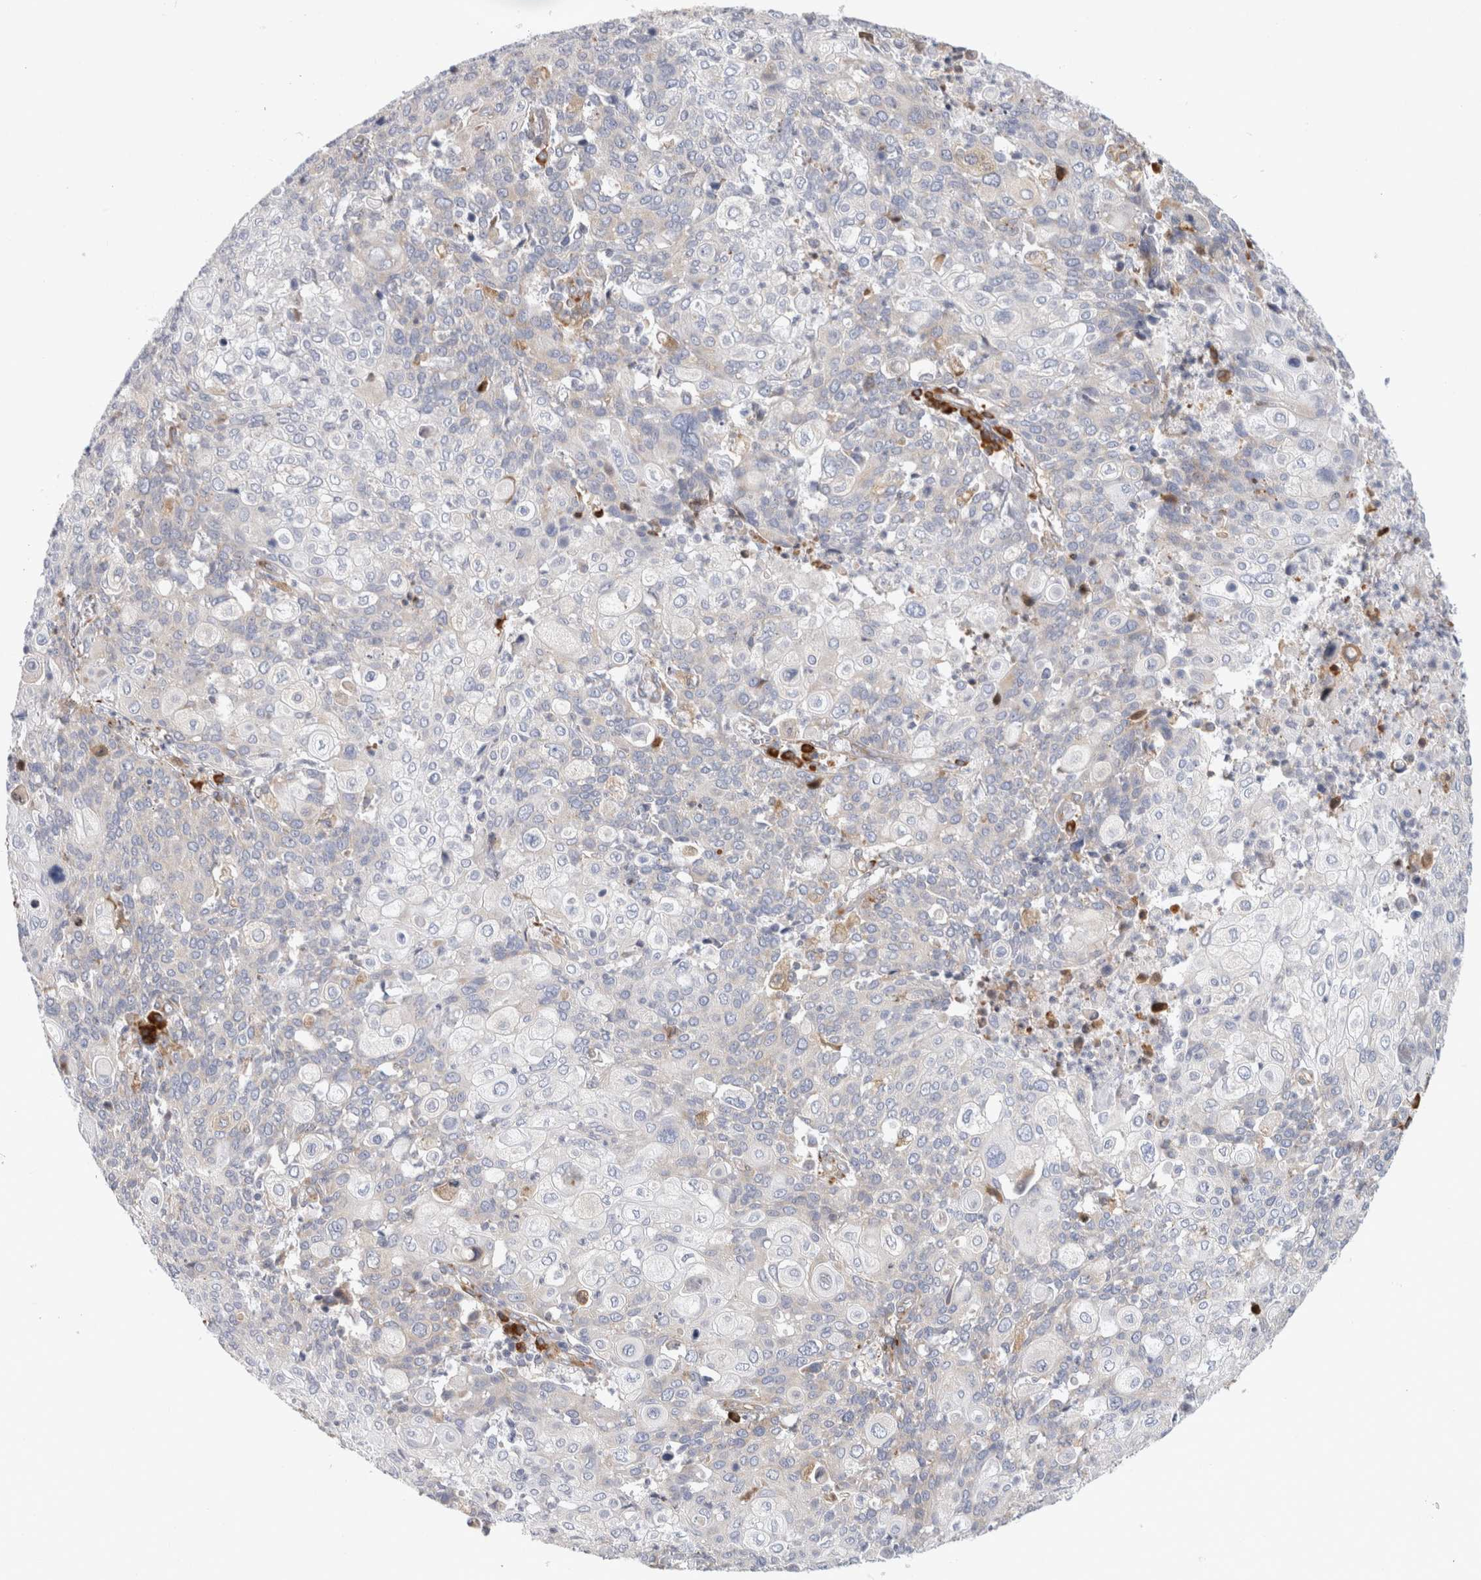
{"staining": {"intensity": "negative", "quantity": "none", "location": "none"}, "tissue": "cervical cancer", "cell_type": "Tumor cells", "image_type": "cancer", "snomed": [{"axis": "morphology", "description": "Squamous cell carcinoma, NOS"}, {"axis": "topography", "description": "Cervix"}], "caption": "Tumor cells show no significant positivity in cervical cancer (squamous cell carcinoma).", "gene": "RPN2", "patient": {"sex": "female", "age": 40}}